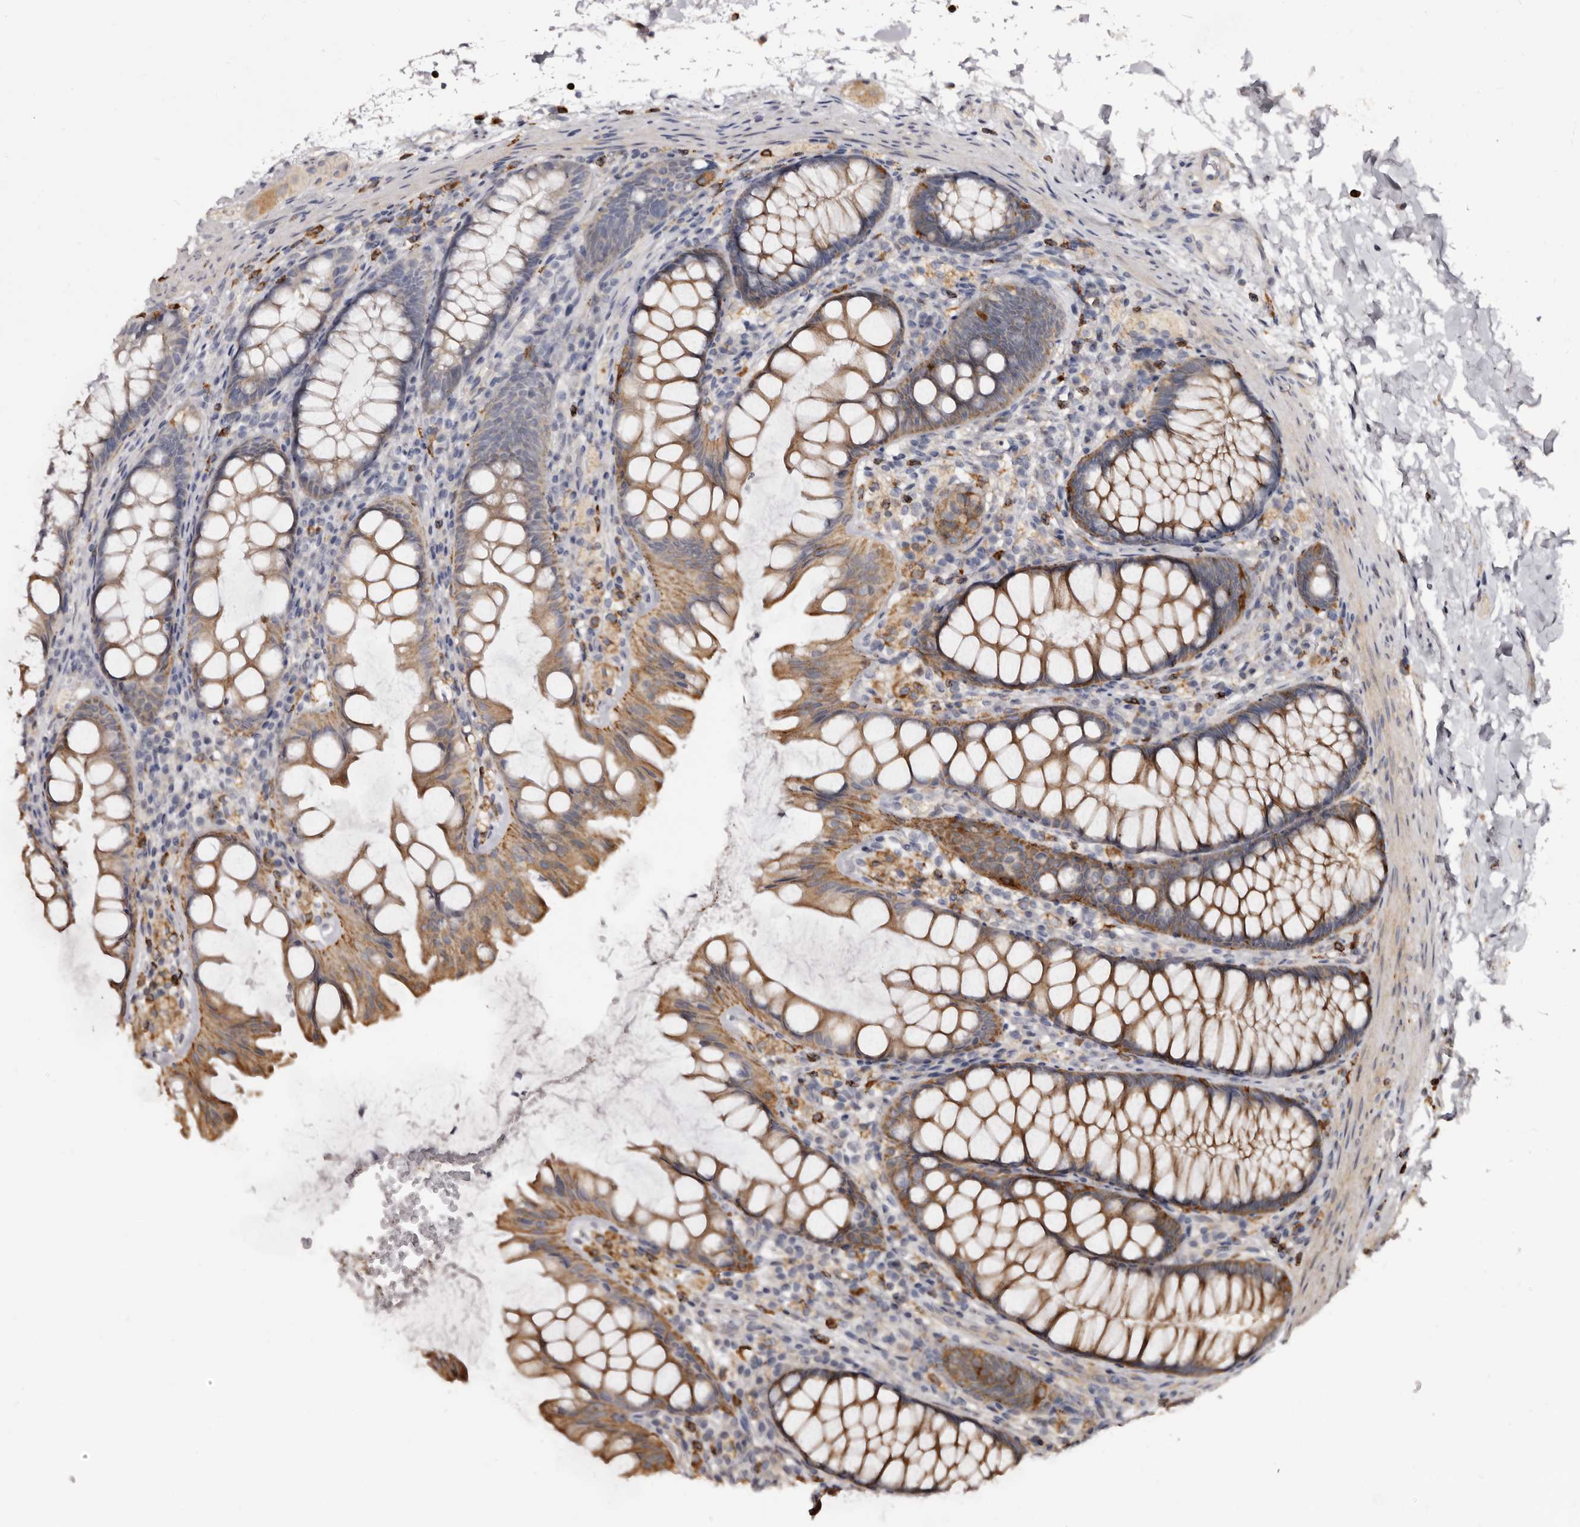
{"staining": {"intensity": "negative", "quantity": "none", "location": "none"}, "tissue": "colon", "cell_type": "Endothelial cells", "image_type": "normal", "snomed": [{"axis": "morphology", "description": "Normal tissue, NOS"}, {"axis": "topography", "description": "Colon"}], "caption": "The IHC image has no significant expression in endothelial cells of colon. (Brightfield microscopy of DAB (3,3'-diaminobenzidine) immunohistochemistry (IHC) at high magnification).", "gene": "TNNI1", "patient": {"sex": "female", "age": 62}}